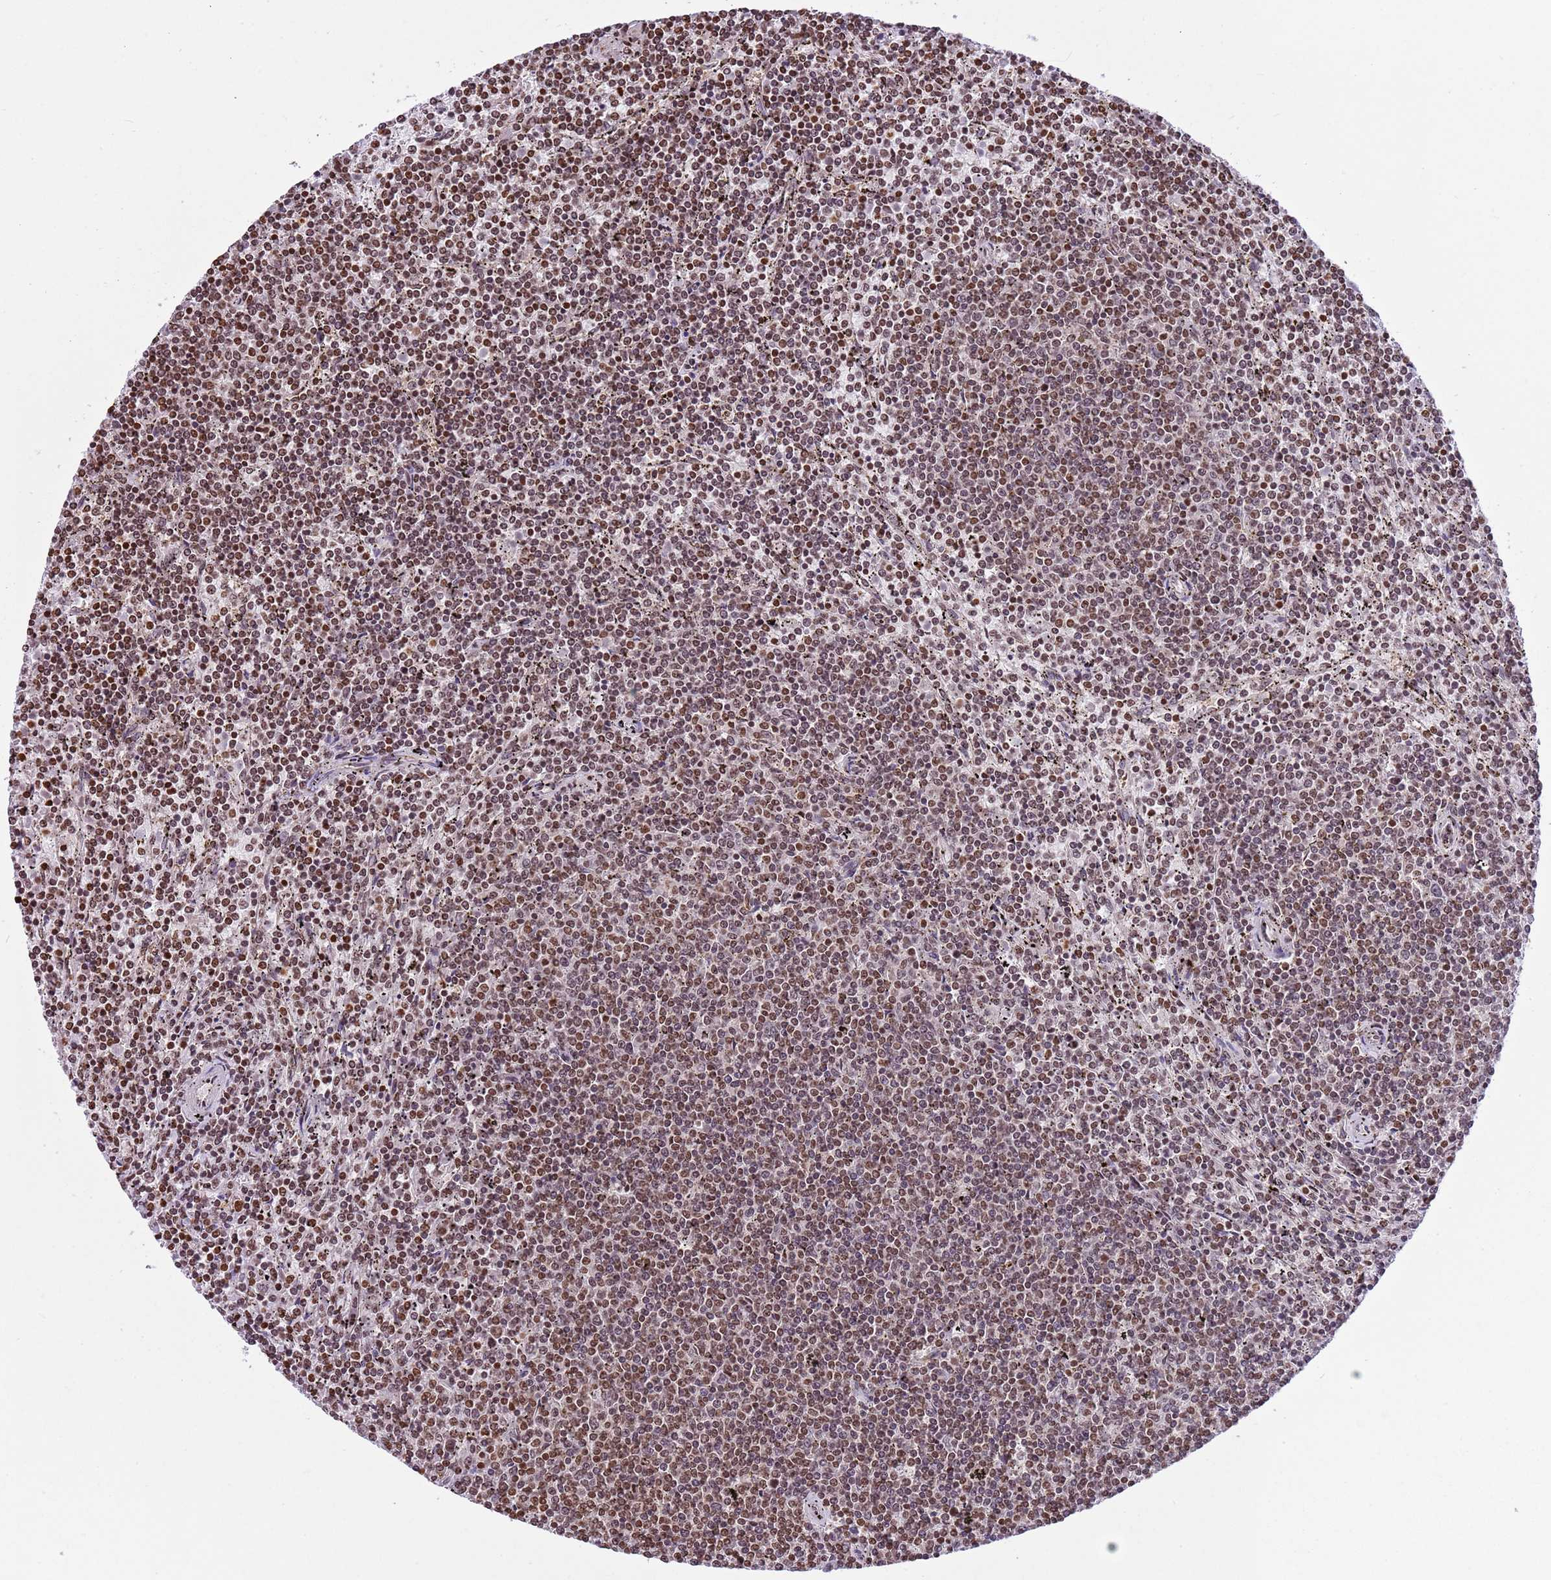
{"staining": {"intensity": "moderate", "quantity": ">75%", "location": "nuclear"}, "tissue": "lymphoma", "cell_type": "Tumor cells", "image_type": "cancer", "snomed": [{"axis": "morphology", "description": "Malignant lymphoma, non-Hodgkin's type, Low grade"}, {"axis": "topography", "description": "Spleen"}], "caption": "DAB immunohistochemical staining of lymphoma shows moderate nuclear protein positivity in approximately >75% of tumor cells. (DAB = brown stain, brightfield microscopy at high magnification).", "gene": "NRIP1", "patient": {"sex": "female", "age": 50}}